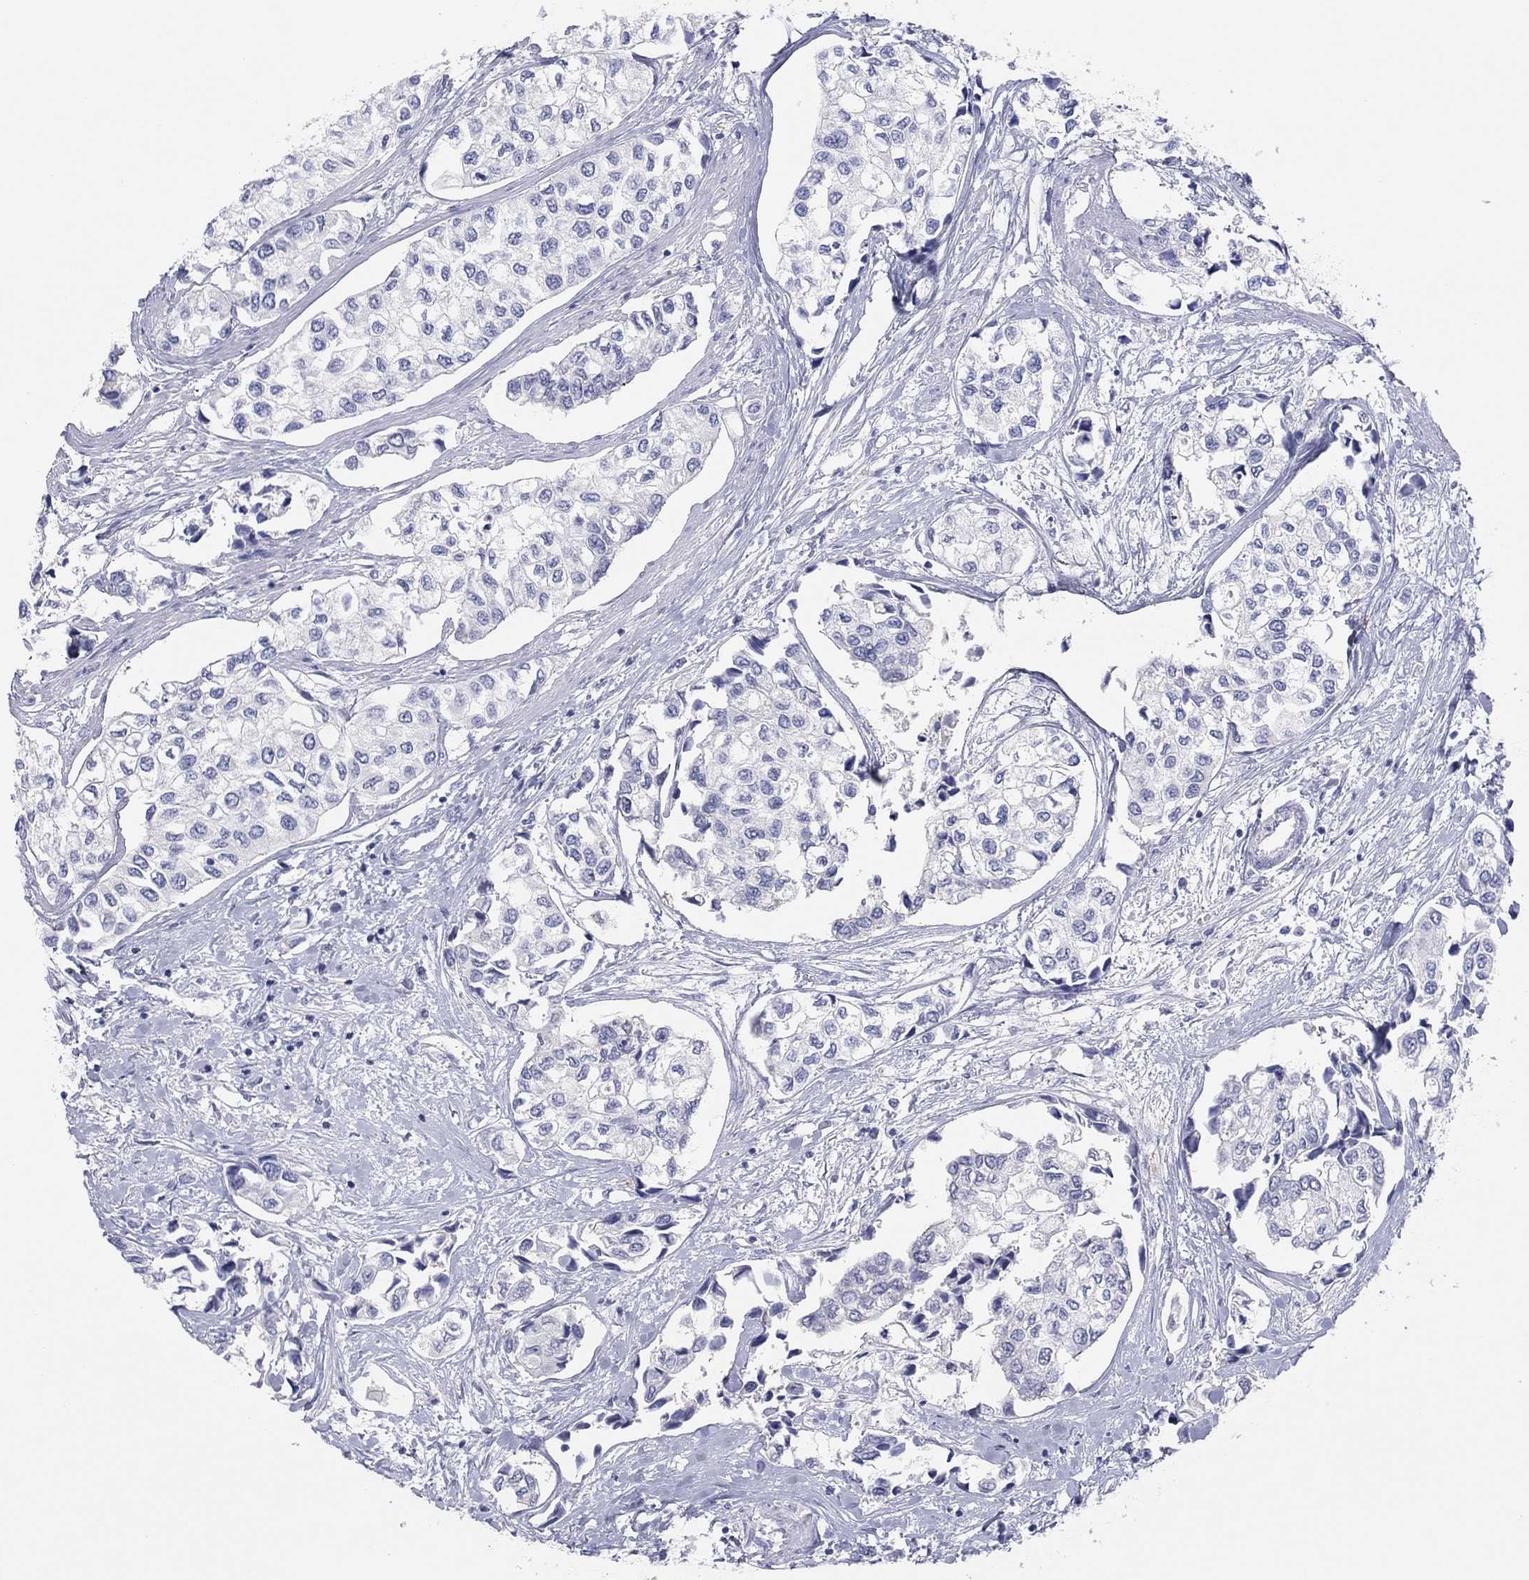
{"staining": {"intensity": "negative", "quantity": "none", "location": "none"}, "tissue": "urothelial cancer", "cell_type": "Tumor cells", "image_type": "cancer", "snomed": [{"axis": "morphology", "description": "Urothelial carcinoma, High grade"}, {"axis": "topography", "description": "Urinary bladder"}], "caption": "DAB (3,3'-diaminobenzidine) immunohistochemical staining of human urothelial cancer reveals no significant positivity in tumor cells.", "gene": "CPNE6", "patient": {"sex": "male", "age": 73}}